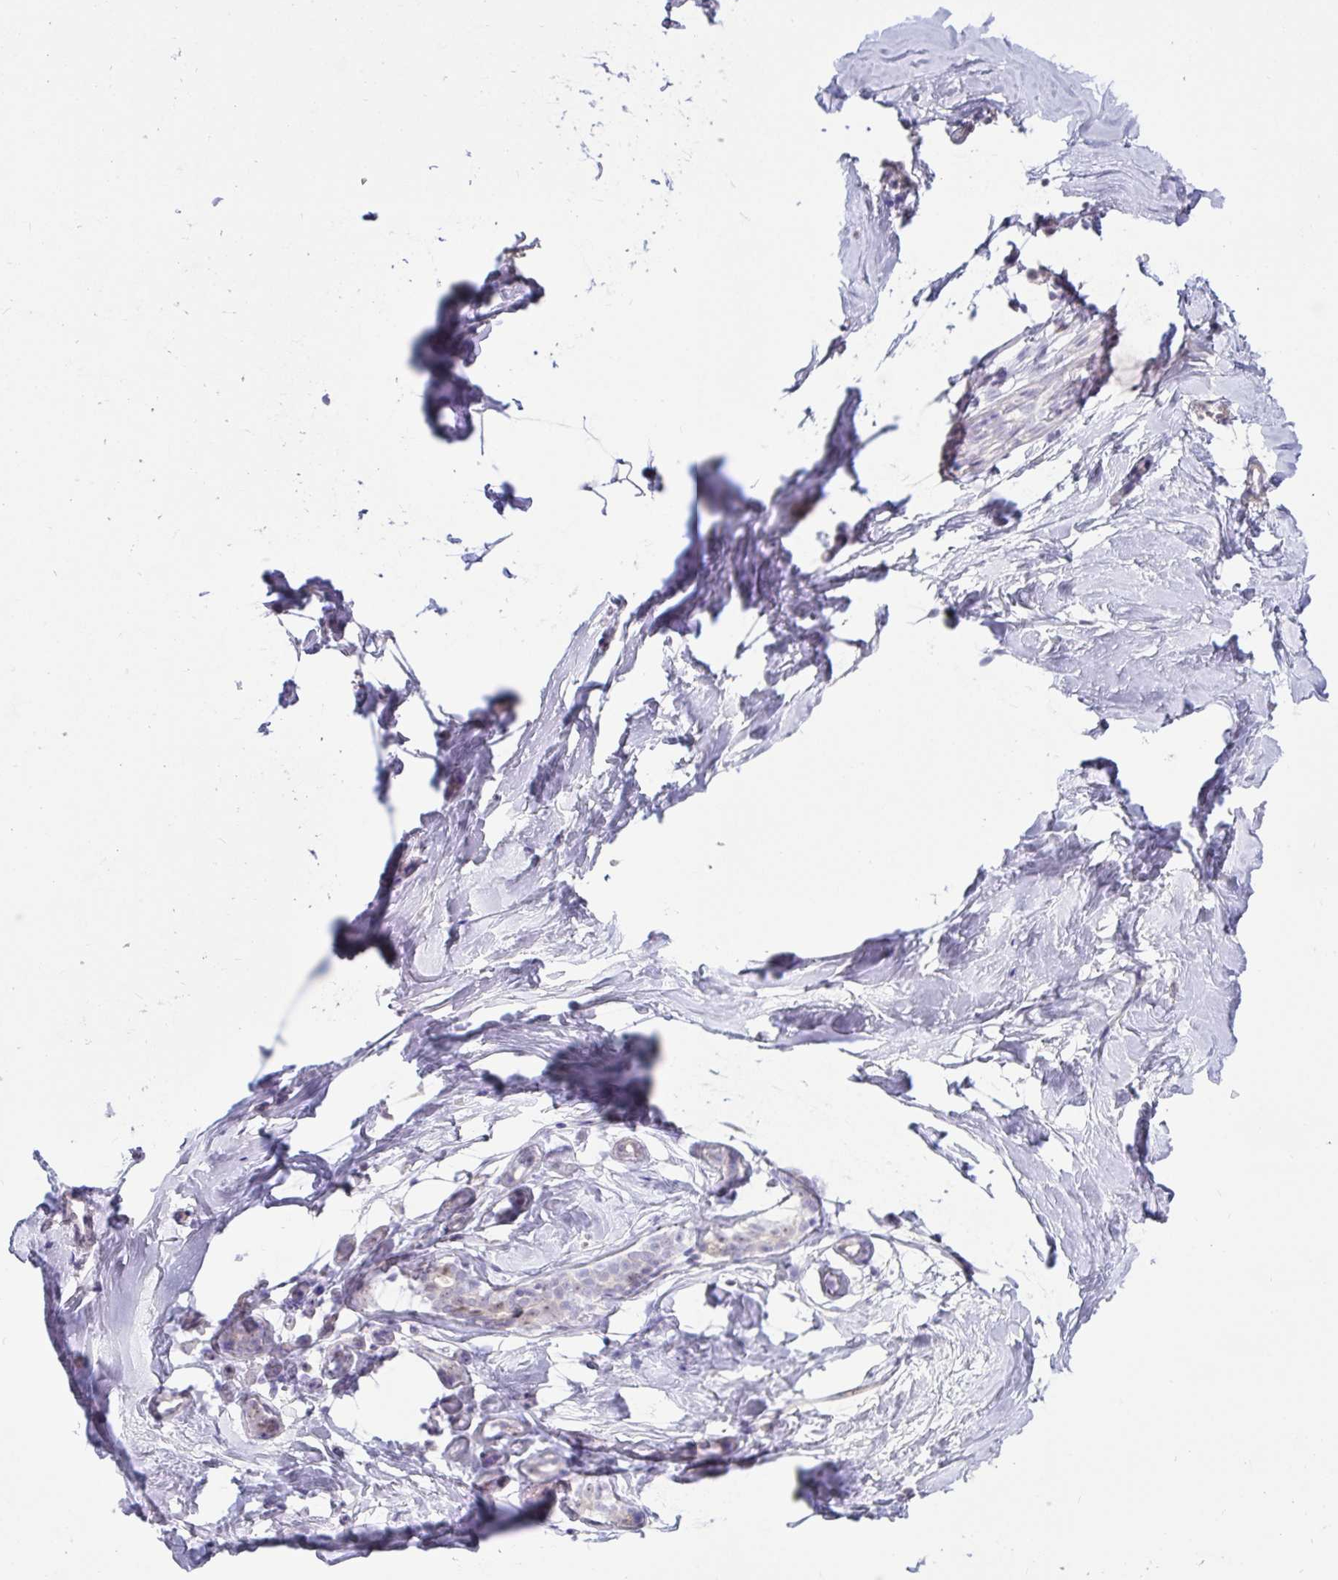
{"staining": {"intensity": "negative", "quantity": "none", "location": "none"}, "tissue": "breast", "cell_type": "Adipocytes", "image_type": "normal", "snomed": [{"axis": "morphology", "description": "Normal tissue, NOS"}, {"axis": "topography", "description": "Breast"}], "caption": "DAB (3,3'-diaminobenzidine) immunohistochemical staining of unremarkable breast reveals no significant positivity in adipocytes. The staining is performed using DAB brown chromogen with nuclei counter-stained in using hematoxylin.", "gene": "MYC", "patient": {"sex": "female", "age": 32}}